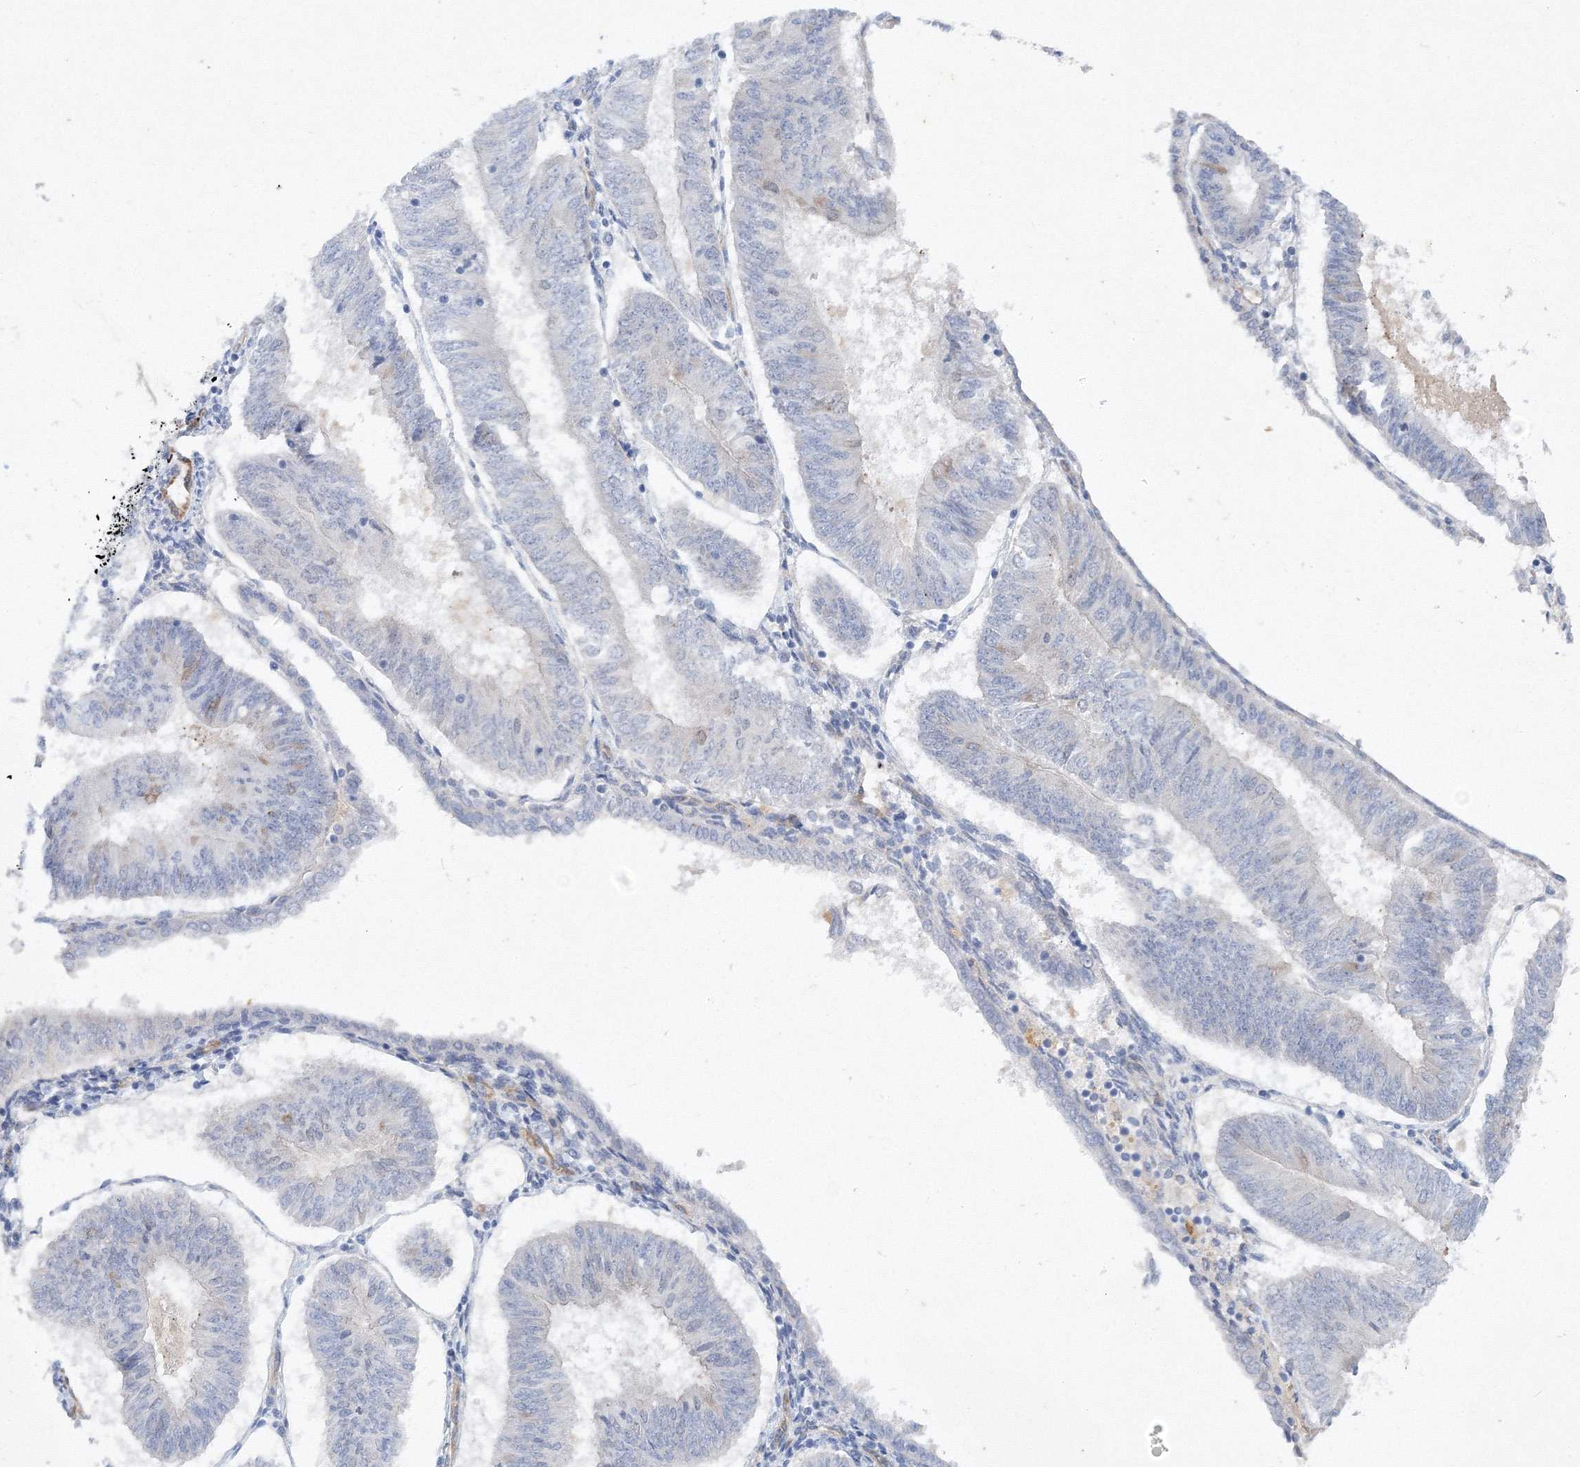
{"staining": {"intensity": "negative", "quantity": "none", "location": "none"}, "tissue": "endometrial cancer", "cell_type": "Tumor cells", "image_type": "cancer", "snomed": [{"axis": "morphology", "description": "Adenocarcinoma, NOS"}, {"axis": "topography", "description": "Endometrium"}], "caption": "Human adenocarcinoma (endometrial) stained for a protein using immunohistochemistry shows no staining in tumor cells.", "gene": "TANC1", "patient": {"sex": "female", "age": 58}}